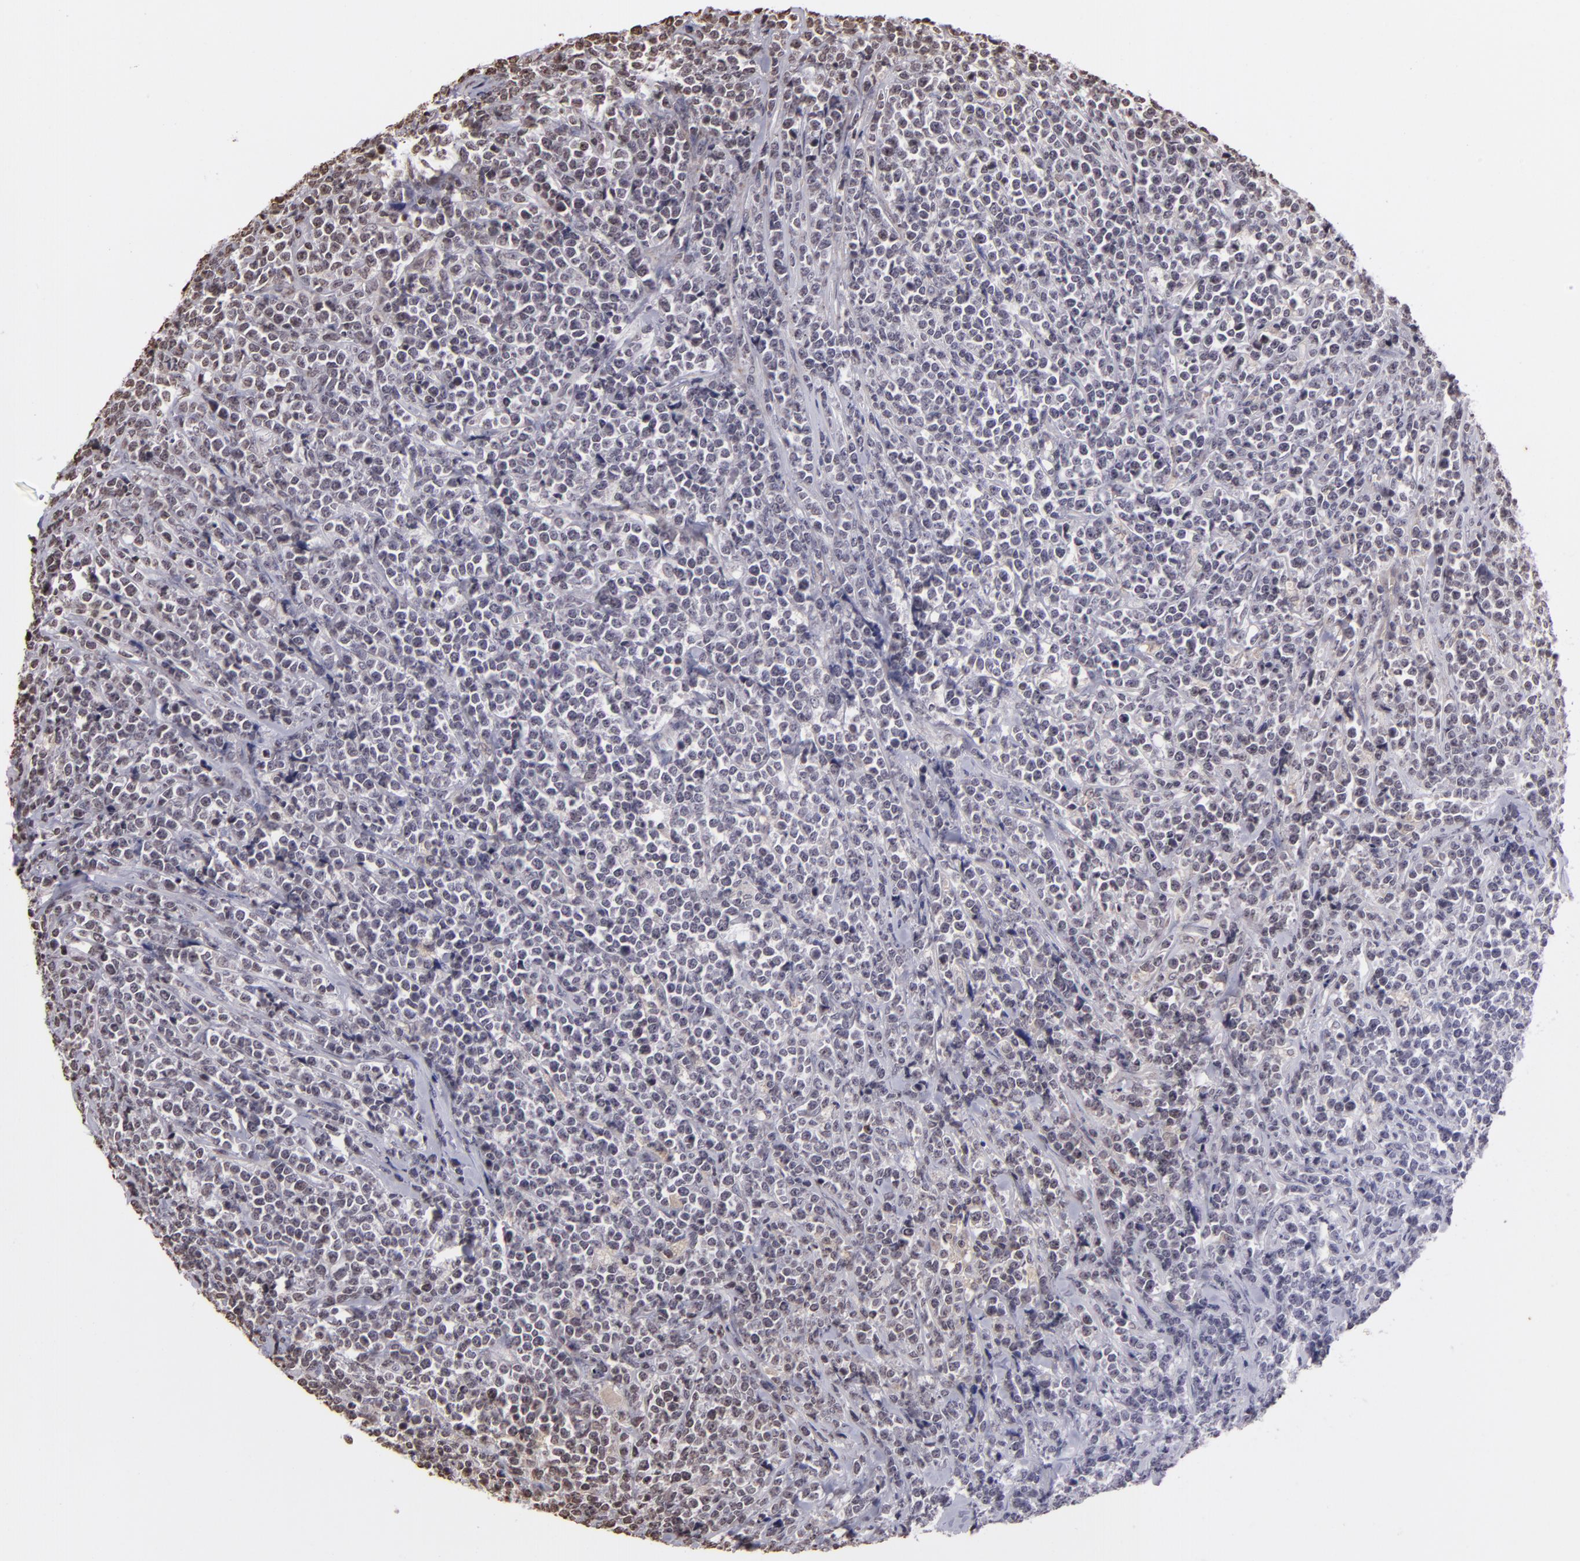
{"staining": {"intensity": "negative", "quantity": "none", "location": "none"}, "tissue": "lymphoma", "cell_type": "Tumor cells", "image_type": "cancer", "snomed": [{"axis": "morphology", "description": "Malignant lymphoma, non-Hodgkin's type, High grade"}, {"axis": "topography", "description": "Small intestine"}, {"axis": "topography", "description": "Colon"}], "caption": "The immunohistochemistry photomicrograph has no significant positivity in tumor cells of lymphoma tissue. (Stains: DAB (3,3'-diaminobenzidine) immunohistochemistry (IHC) with hematoxylin counter stain, Microscopy: brightfield microscopy at high magnification).", "gene": "THRB", "patient": {"sex": "male", "age": 8}}